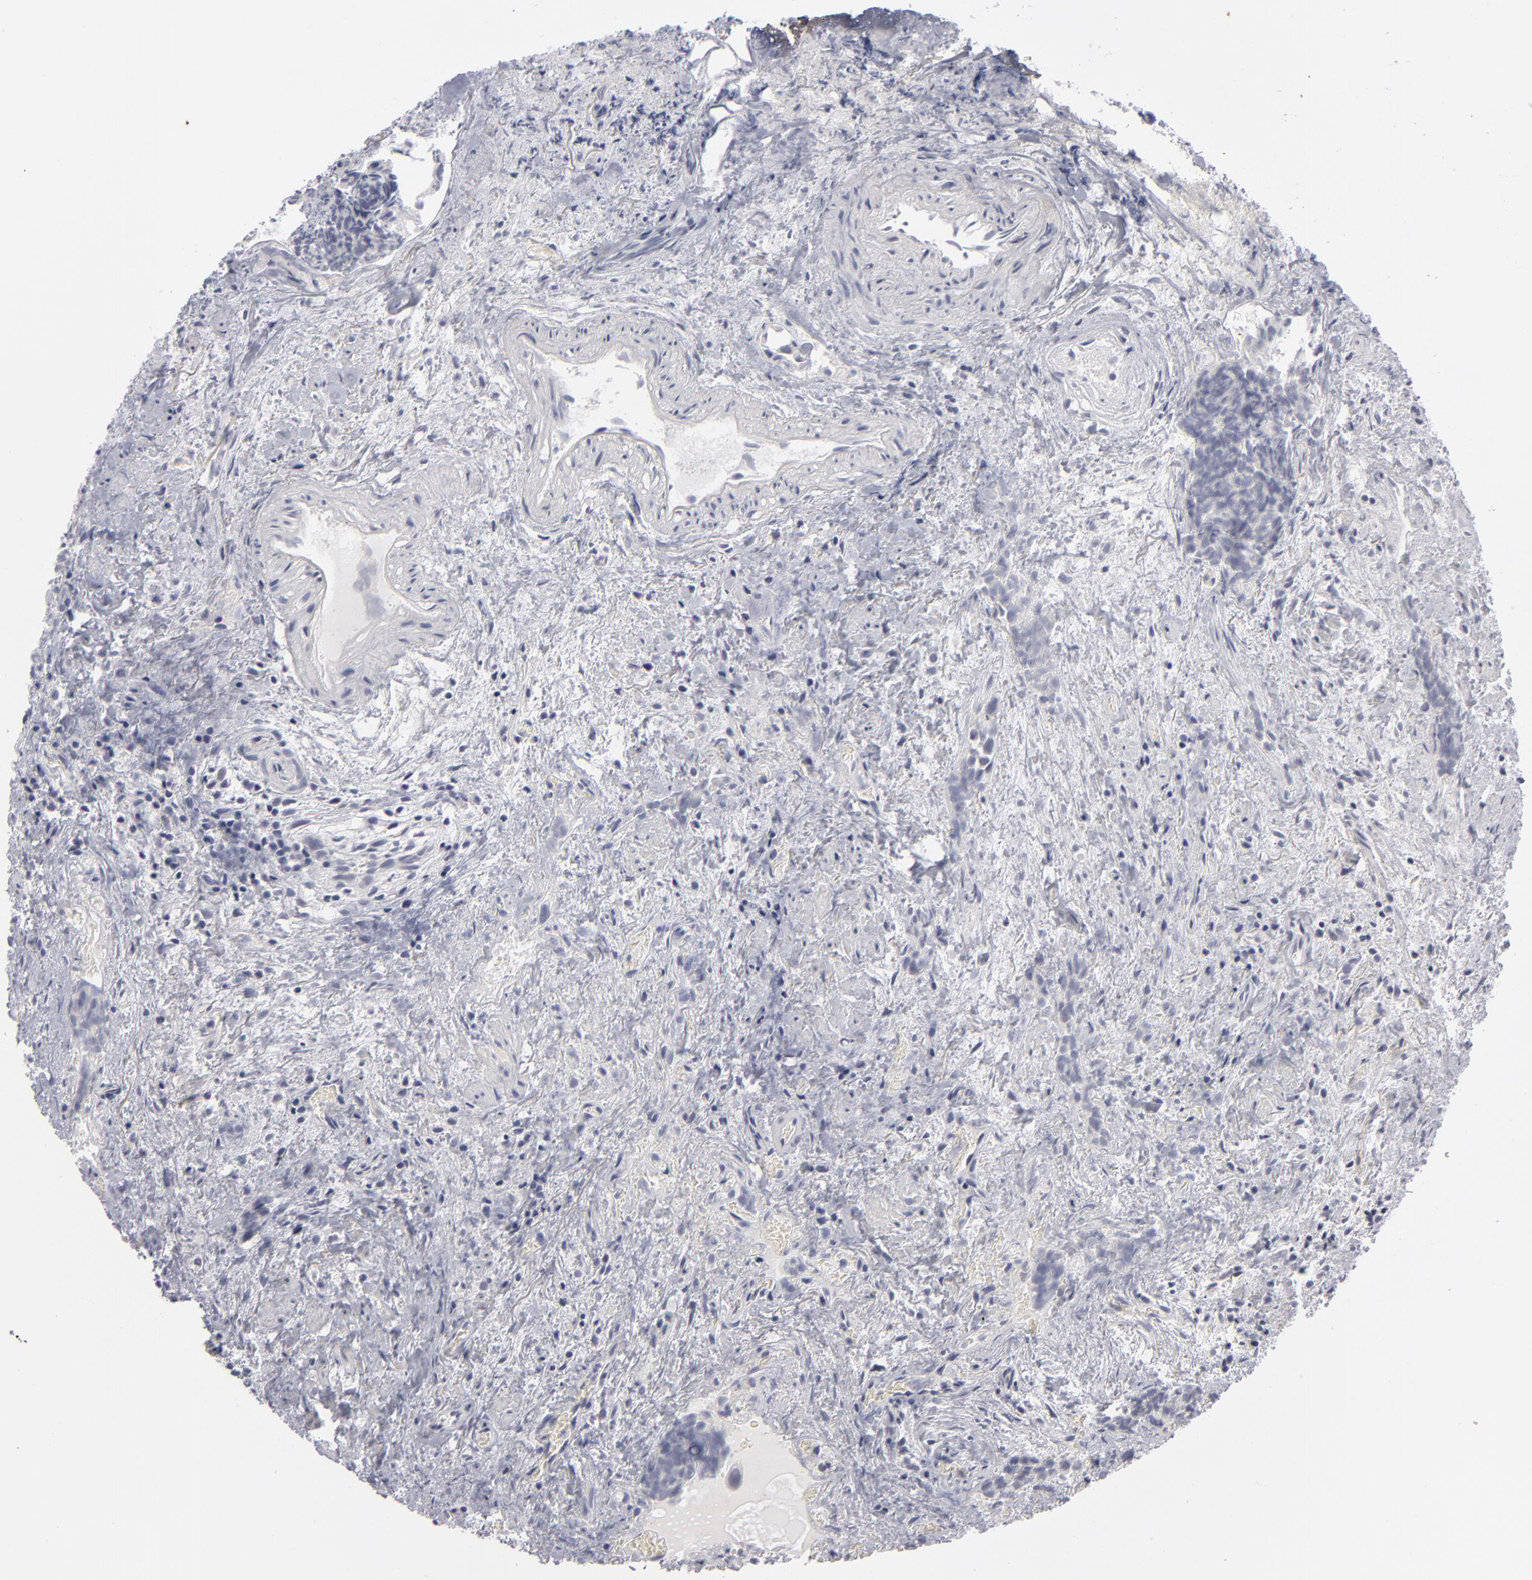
{"staining": {"intensity": "negative", "quantity": "none", "location": "none"}, "tissue": "urothelial cancer", "cell_type": "Tumor cells", "image_type": "cancer", "snomed": [{"axis": "morphology", "description": "Urothelial carcinoma, High grade"}, {"axis": "topography", "description": "Urinary bladder"}], "caption": "A high-resolution micrograph shows immunohistochemistry staining of urothelial cancer, which demonstrates no significant expression in tumor cells.", "gene": "KIAA1210", "patient": {"sex": "female", "age": 78}}